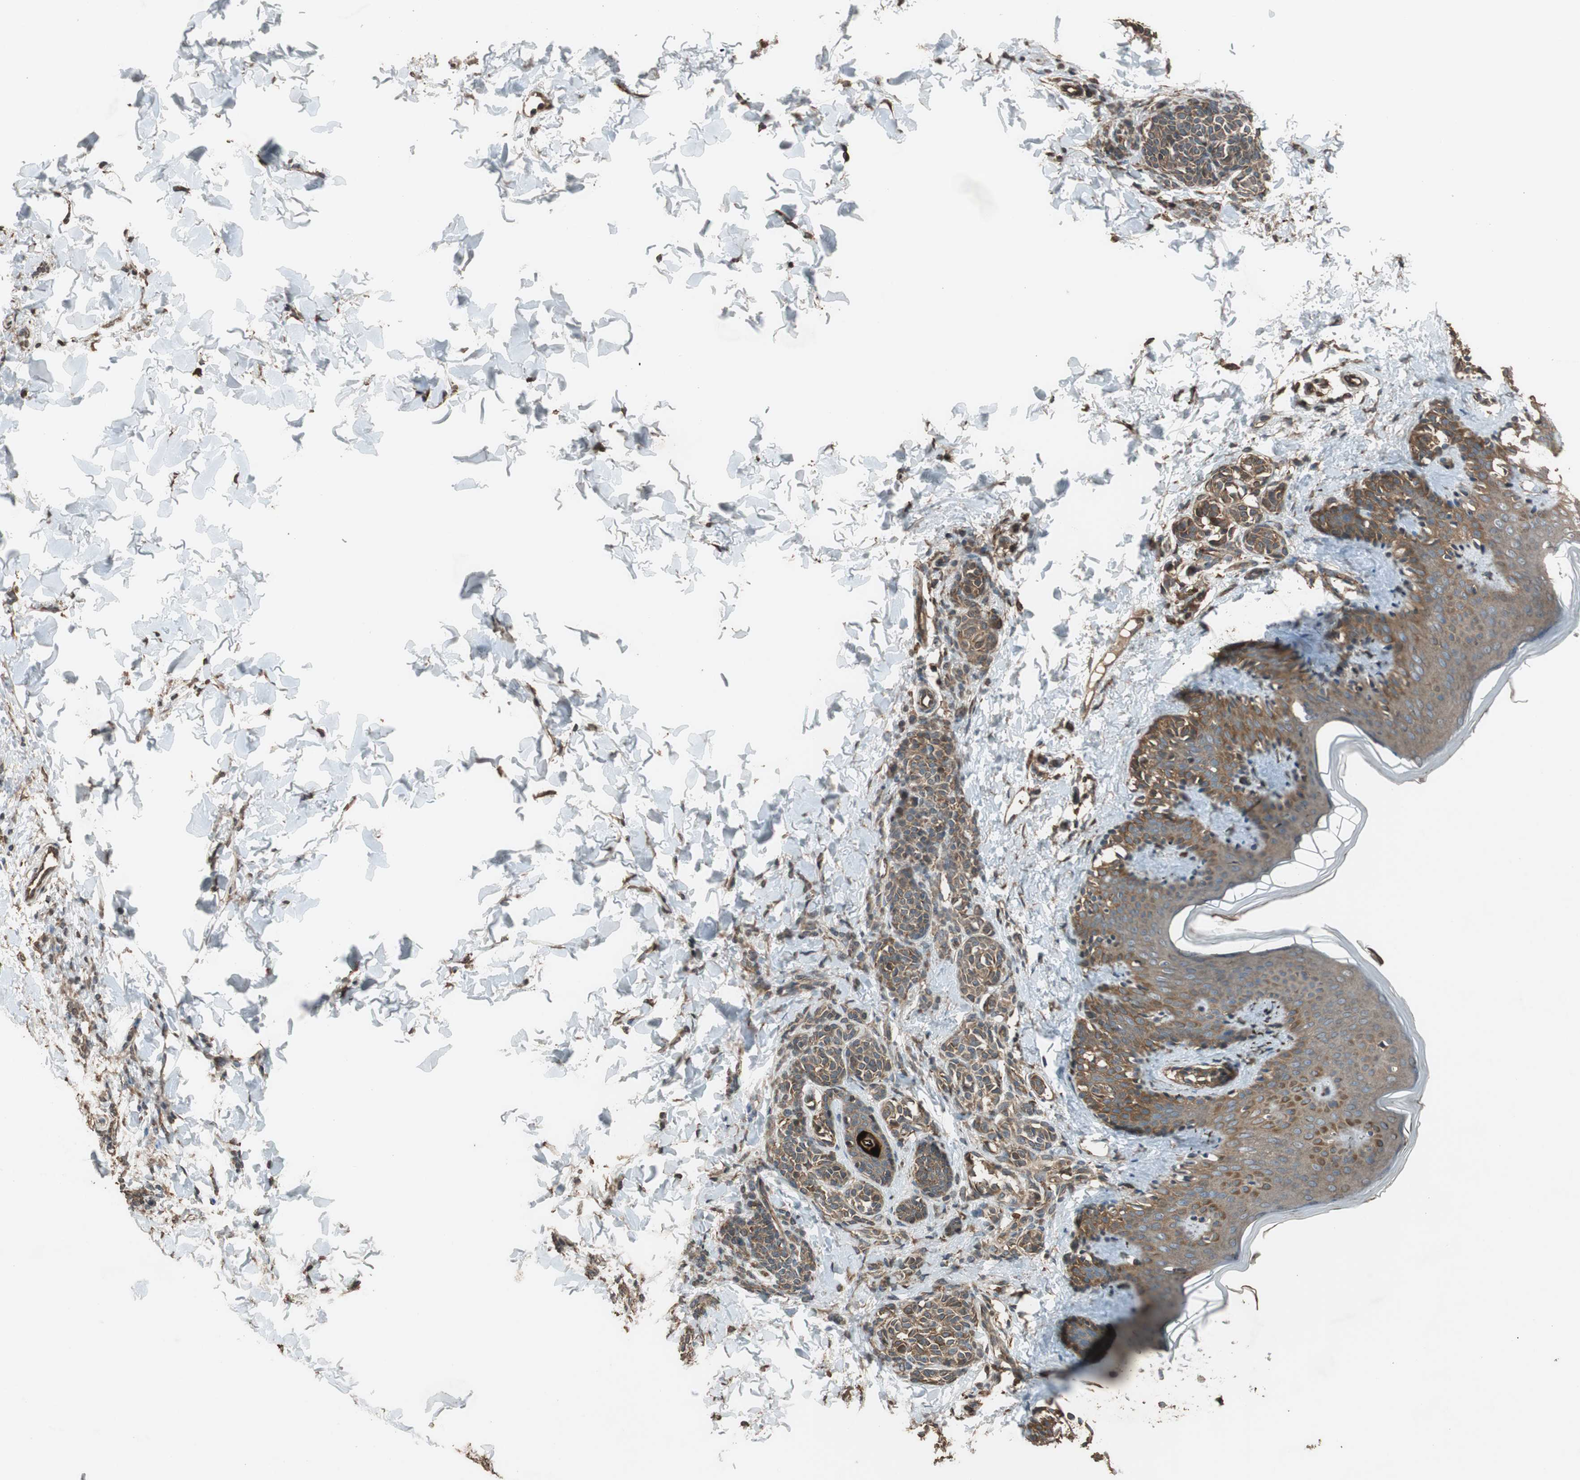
{"staining": {"intensity": "moderate", "quantity": ">75%", "location": "cytoplasmic/membranous"}, "tissue": "skin", "cell_type": "Fibroblasts", "image_type": "normal", "snomed": [{"axis": "morphology", "description": "Normal tissue, NOS"}, {"axis": "topography", "description": "Skin"}], "caption": "Protein expression analysis of unremarkable skin displays moderate cytoplasmic/membranous positivity in about >75% of fibroblasts. (brown staining indicates protein expression, while blue staining denotes nuclei).", "gene": "MST1R", "patient": {"sex": "male", "age": 16}}